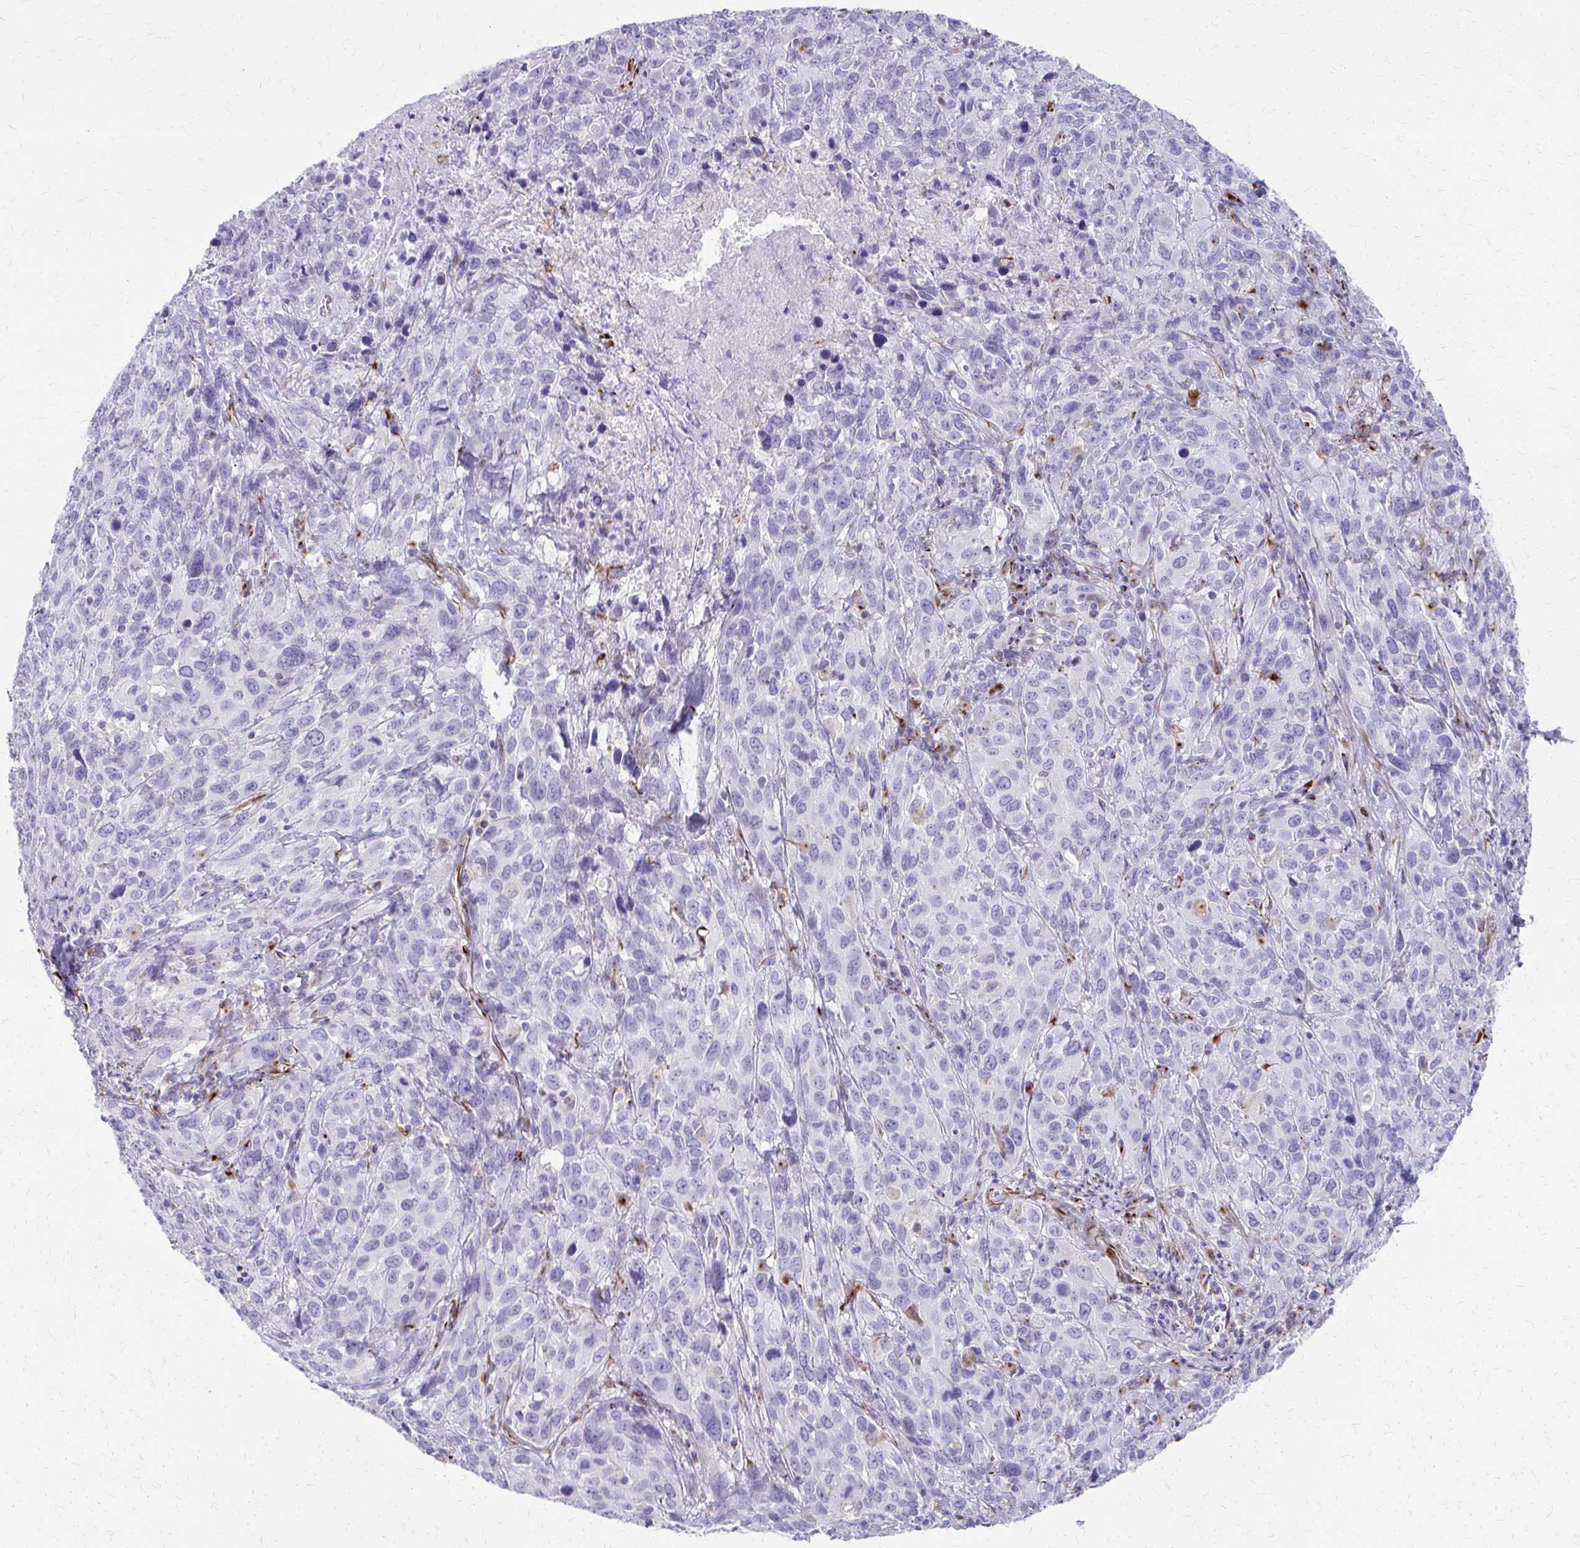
{"staining": {"intensity": "negative", "quantity": "none", "location": "none"}, "tissue": "cervical cancer", "cell_type": "Tumor cells", "image_type": "cancer", "snomed": [{"axis": "morphology", "description": "Normal tissue, NOS"}, {"axis": "morphology", "description": "Squamous cell carcinoma, NOS"}, {"axis": "topography", "description": "Cervix"}], "caption": "Tumor cells are negative for brown protein staining in cervical cancer. (Brightfield microscopy of DAB immunohistochemistry at high magnification).", "gene": "TRIM6", "patient": {"sex": "female", "age": 51}}